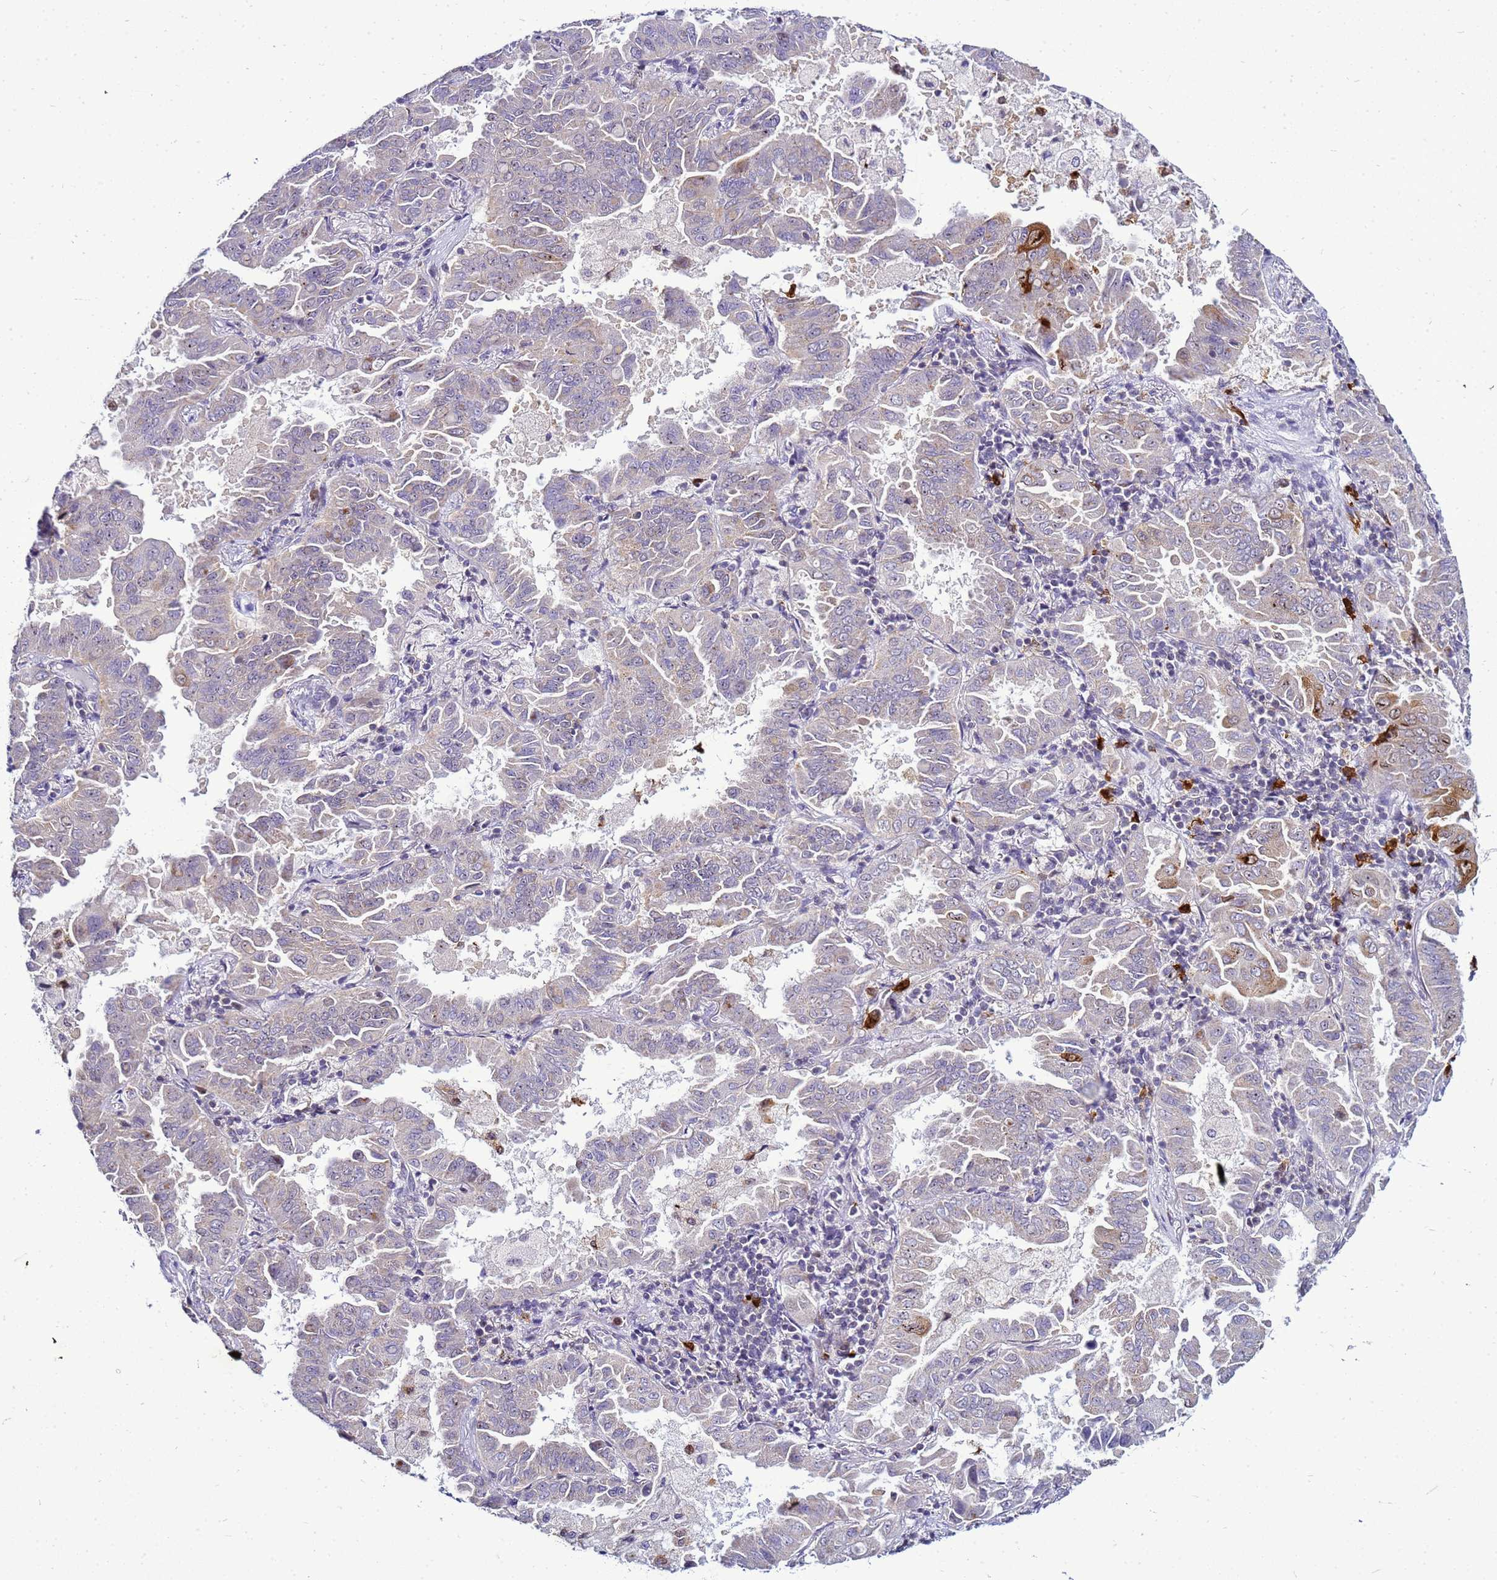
{"staining": {"intensity": "weak", "quantity": "<25%", "location": "cytoplasmic/membranous"}, "tissue": "lung cancer", "cell_type": "Tumor cells", "image_type": "cancer", "snomed": [{"axis": "morphology", "description": "Adenocarcinoma, NOS"}, {"axis": "topography", "description": "Lung"}], "caption": "Protein analysis of lung adenocarcinoma displays no significant expression in tumor cells.", "gene": "VPS4B", "patient": {"sex": "male", "age": 64}}